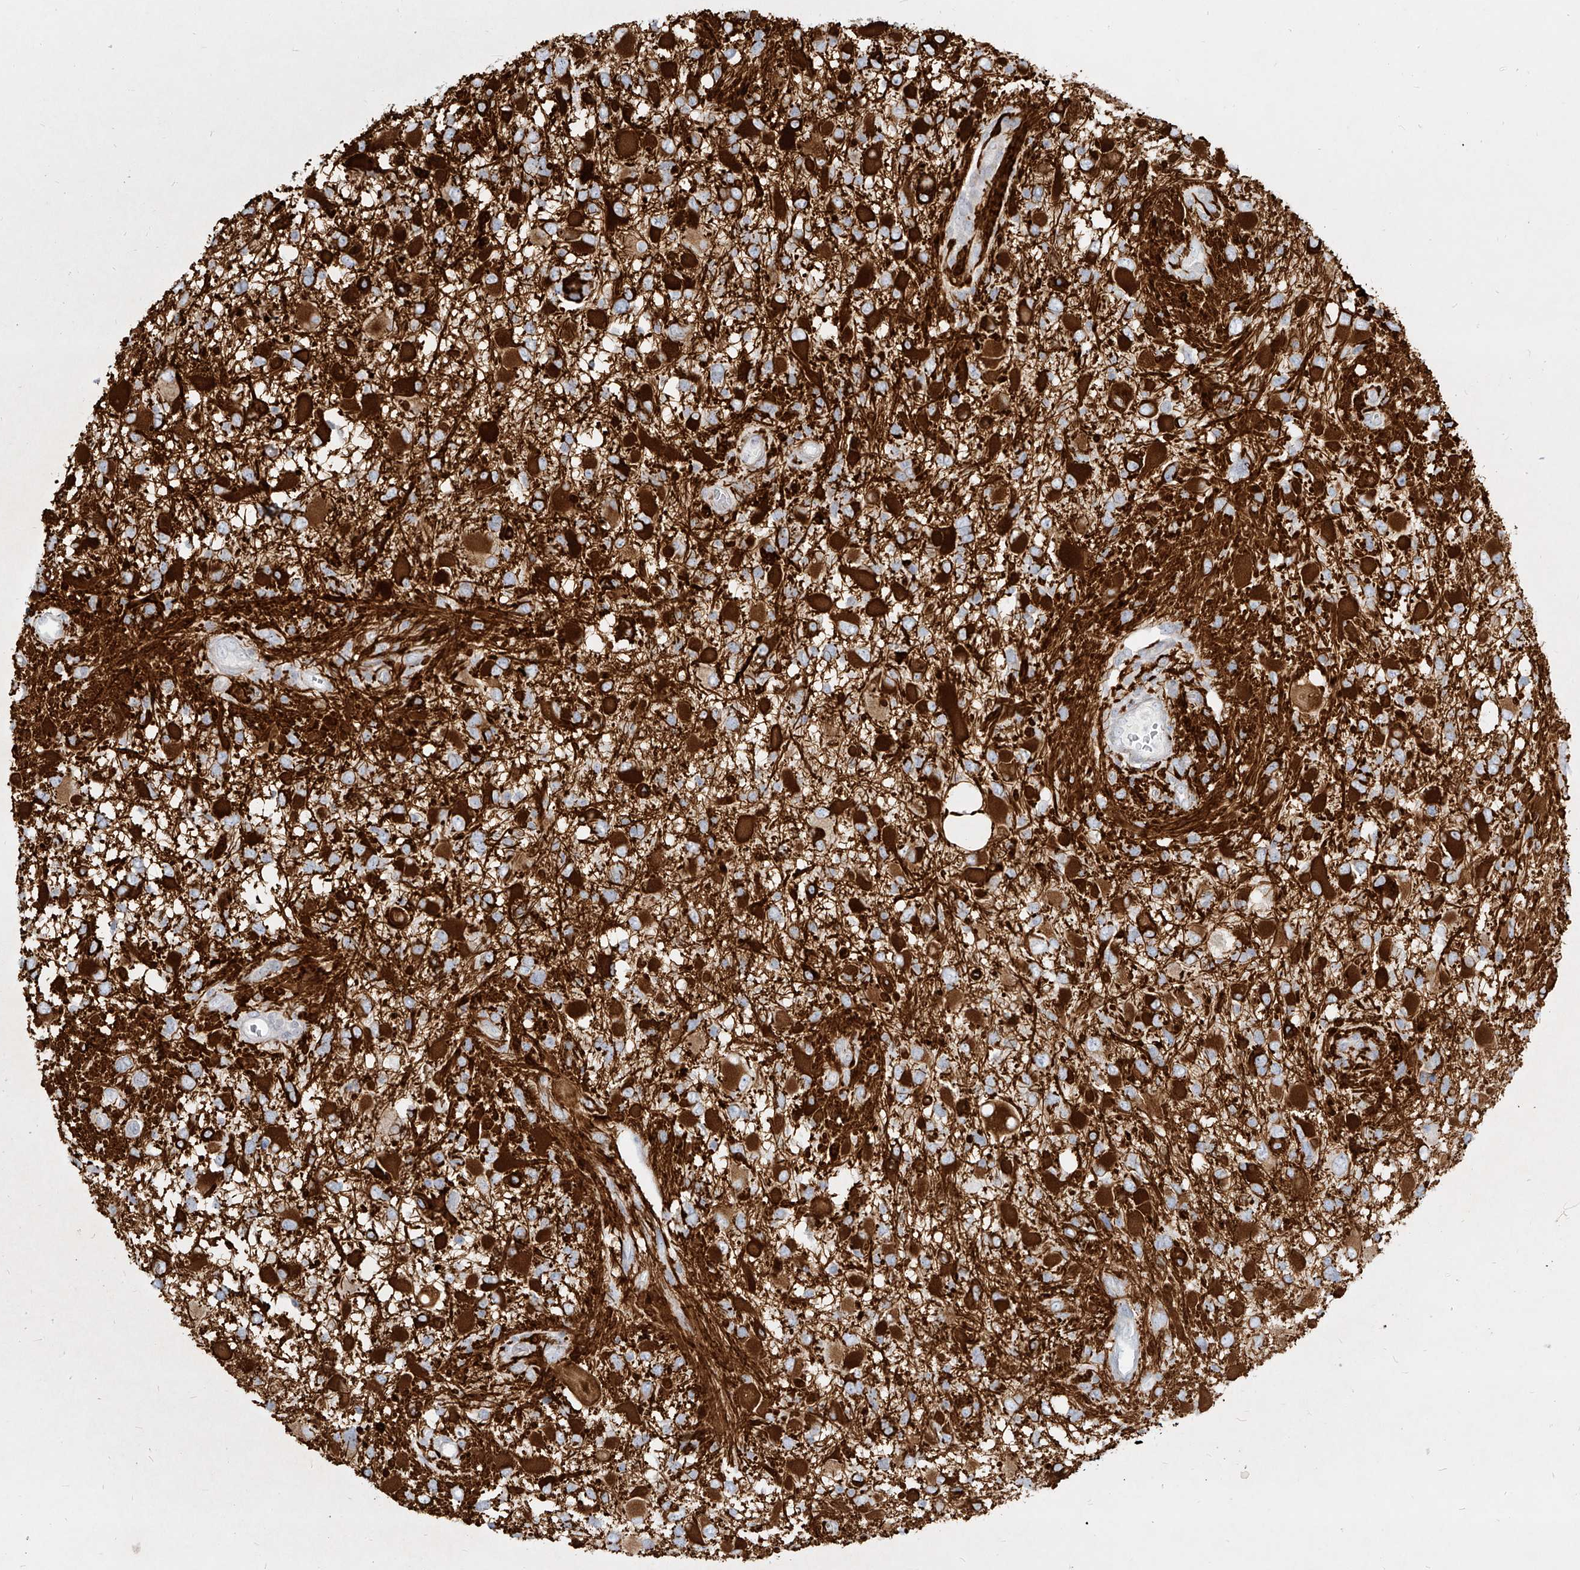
{"staining": {"intensity": "negative", "quantity": "none", "location": "none"}, "tissue": "glioma", "cell_type": "Tumor cells", "image_type": "cancer", "snomed": [{"axis": "morphology", "description": "Glioma, malignant, High grade"}, {"axis": "topography", "description": "Brain"}], "caption": "Immunohistochemistry photomicrograph of neoplastic tissue: malignant glioma (high-grade) stained with DAB (3,3'-diaminobenzidine) shows no significant protein expression in tumor cells.", "gene": "ITPKB", "patient": {"sex": "male", "age": 53}}